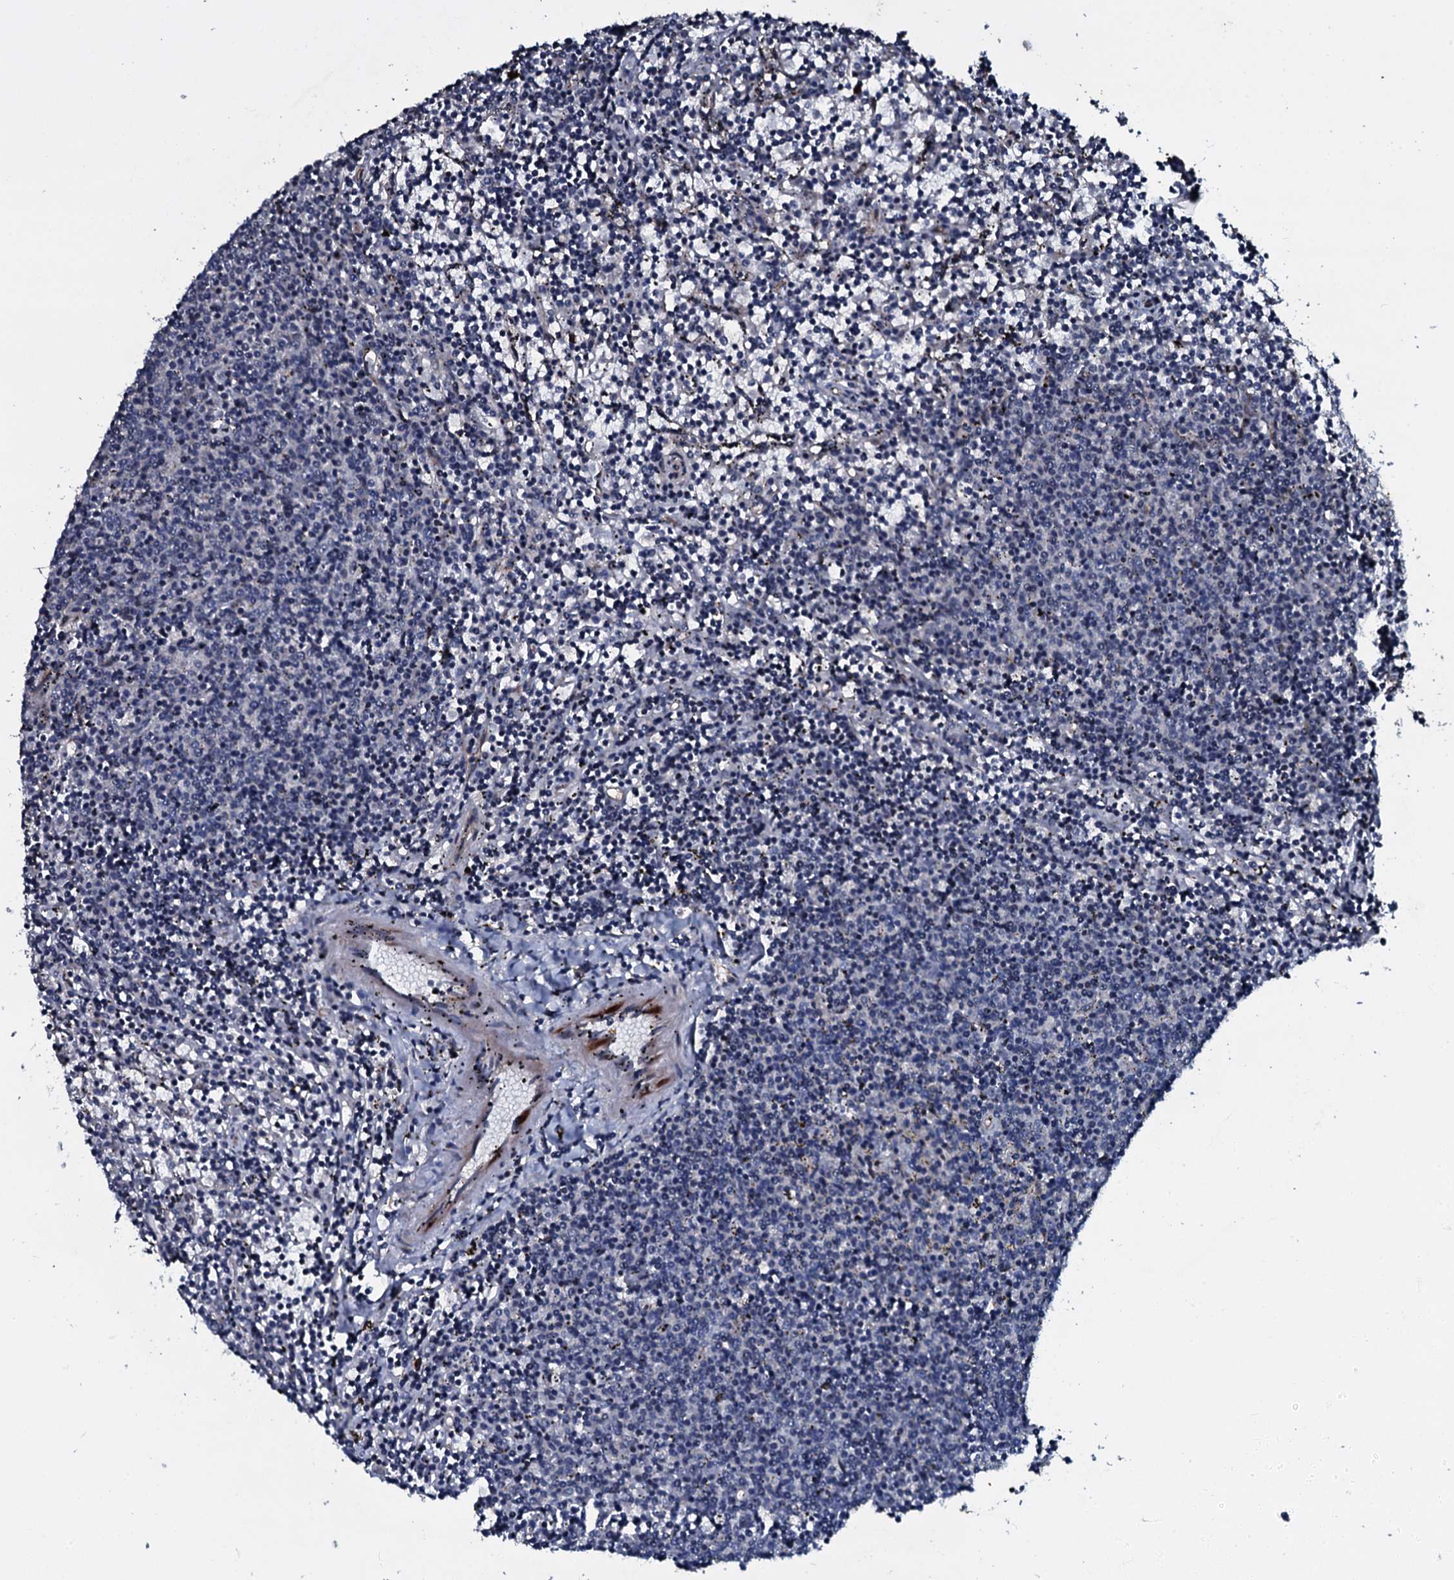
{"staining": {"intensity": "negative", "quantity": "none", "location": "none"}, "tissue": "lymphoma", "cell_type": "Tumor cells", "image_type": "cancer", "snomed": [{"axis": "morphology", "description": "Malignant lymphoma, non-Hodgkin's type, Low grade"}, {"axis": "topography", "description": "Spleen"}], "caption": "Immunohistochemistry (IHC) histopathology image of low-grade malignant lymphoma, non-Hodgkin's type stained for a protein (brown), which demonstrates no staining in tumor cells.", "gene": "LYG2", "patient": {"sex": "female", "age": 50}}